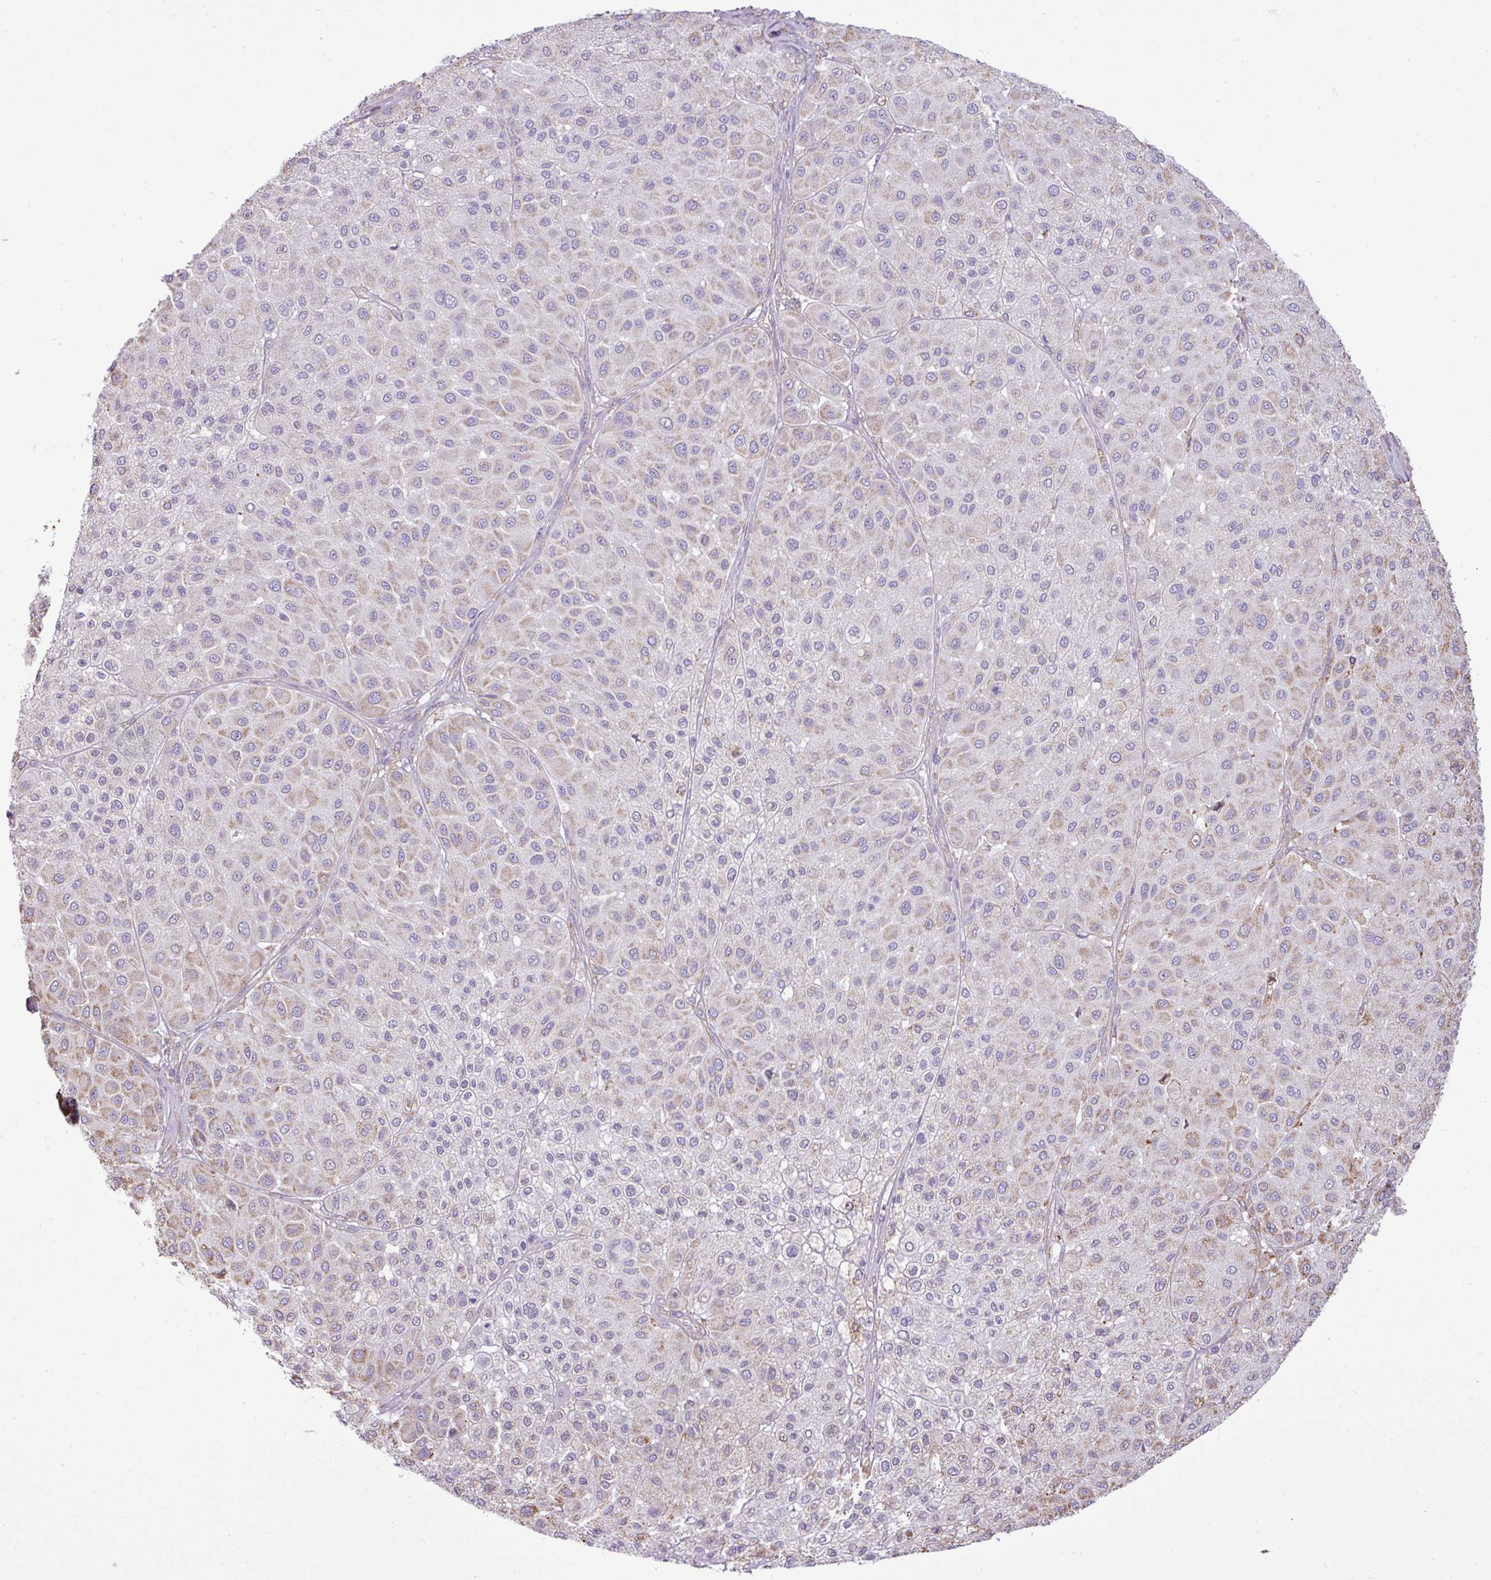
{"staining": {"intensity": "weak", "quantity": "<25%", "location": "cytoplasmic/membranous"}, "tissue": "melanoma", "cell_type": "Tumor cells", "image_type": "cancer", "snomed": [{"axis": "morphology", "description": "Malignant melanoma, Metastatic site"}, {"axis": "topography", "description": "Smooth muscle"}], "caption": "There is no significant expression in tumor cells of melanoma.", "gene": "ZSCAN5A", "patient": {"sex": "male", "age": 41}}